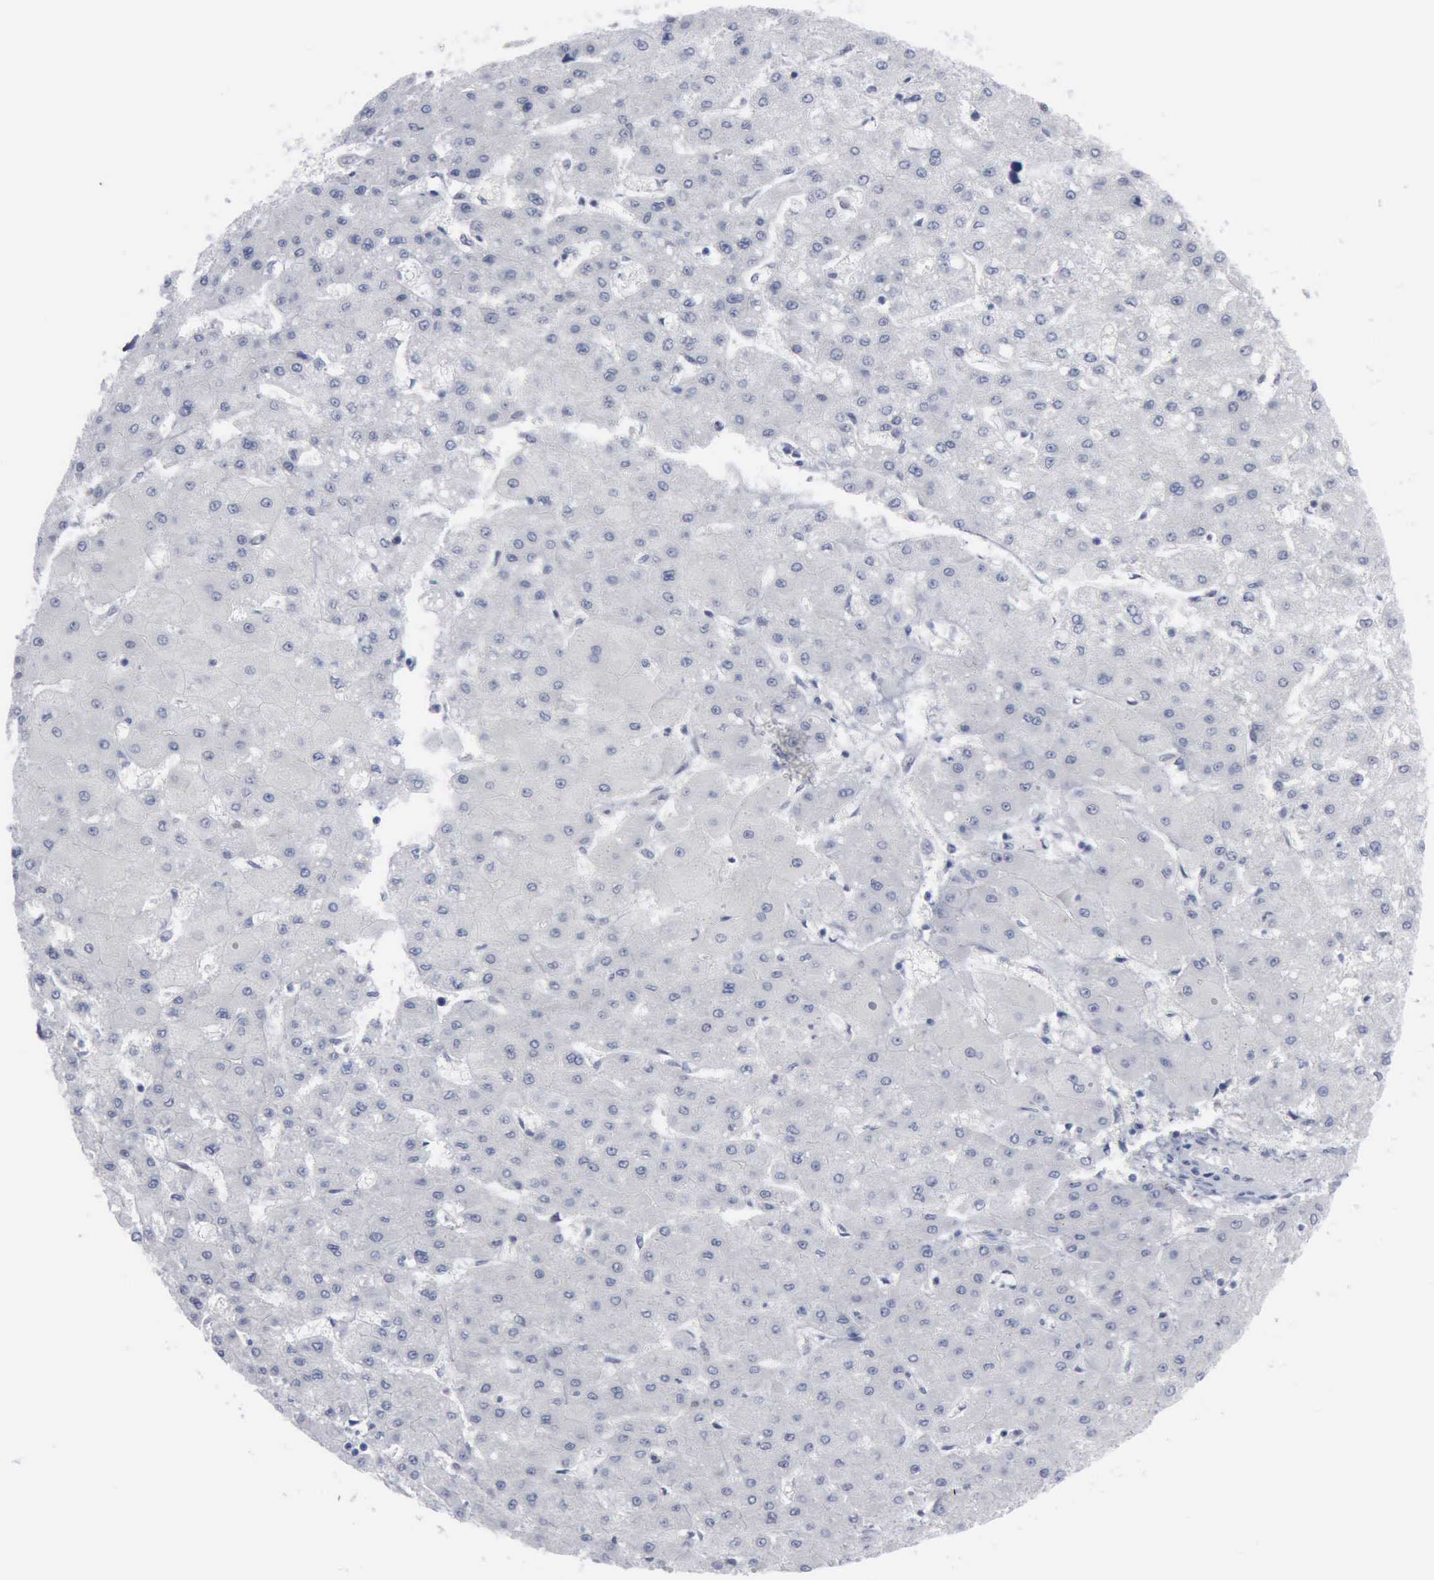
{"staining": {"intensity": "negative", "quantity": "none", "location": "none"}, "tissue": "liver cancer", "cell_type": "Tumor cells", "image_type": "cancer", "snomed": [{"axis": "morphology", "description": "Carcinoma, Hepatocellular, NOS"}, {"axis": "topography", "description": "Liver"}], "caption": "High magnification brightfield microscopy of liver cancer (hepatocellular carcinoma) stained with DAB (3,3'-diaminobenzidine) (brown) and counterstained with hematoxylin (blue): tumor cells show no significant expression.", "gene": "MCM5", "patient": {"sex": "female", "age": 52}}